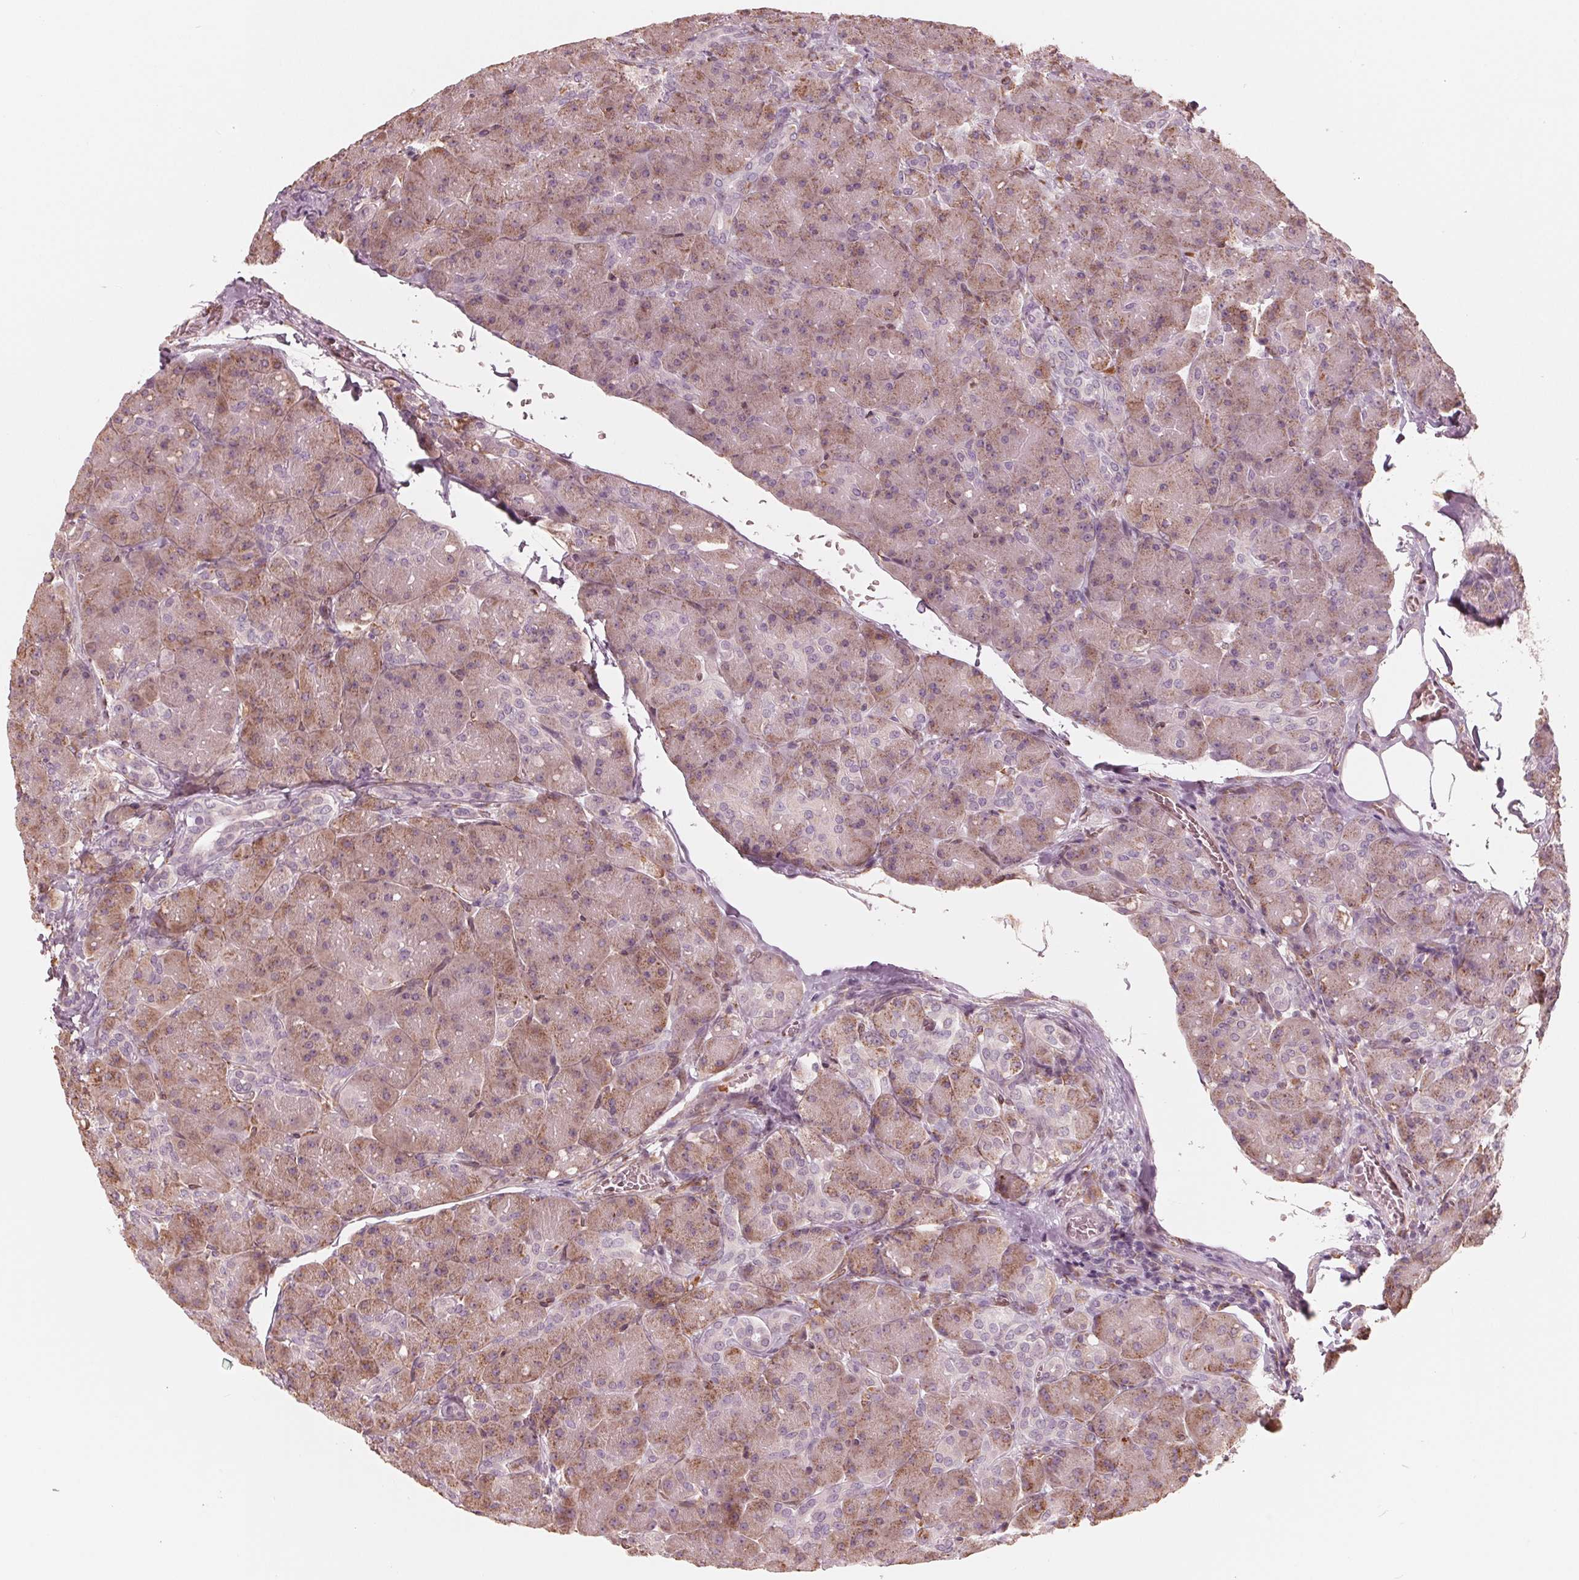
{"staining": {"intensity": "weak", "quantity": "25%-75%", "location": "cytoplasmic/membranous"}, "tissue": "pancreas", "cell_type": "Exocrine glandular cells", "image_type": "normal", "snomed": [{"axis": "morphology", "description": "Normal tissue, NOS"}, {"axis": "topography", "description": "Pancreas"}], "caption": "Pancreas stained for a protein (brown) demonstrates weak cytoplasmic/membranous positive positivity in about 25%-75% of exocrine glandular cells.", "gene": "IKBIP", "patient": {"sex": "male", "age": 55}}